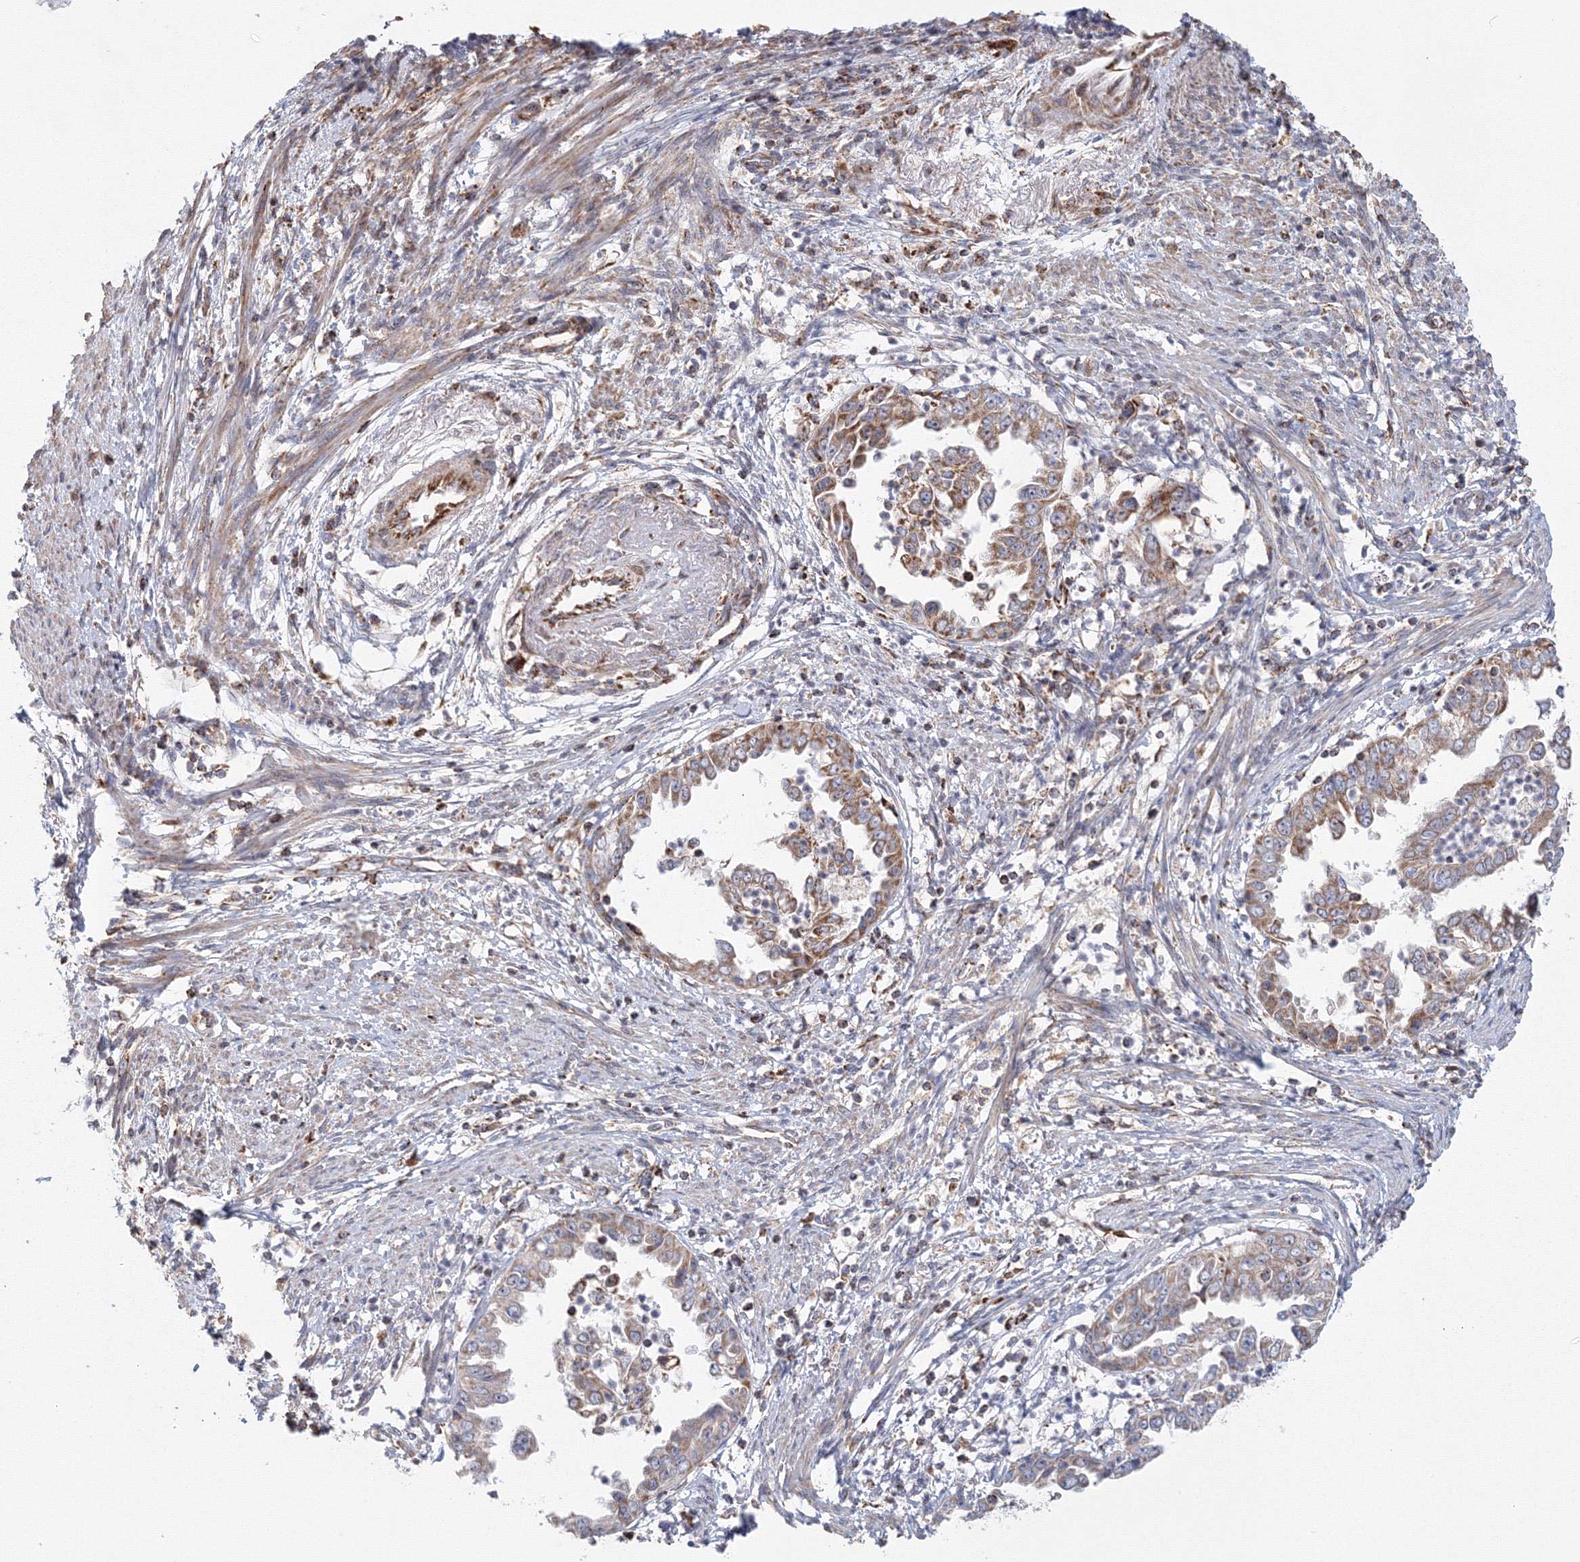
{"staining": {"intensity": "moderate", "quantity": ">75%", "location": "cytoplasmic/membranous"}, "tissue": "endometrial cancer", "cell_type": "Tumor cells", "image_type": "cancer", "snomed": [{"axis": "morphology", "description": "Adenocarcinoma, NOS"}, {"axis": "topography", "description": "Endometrium"}], "caption": "Tumor cells display medium levels of moderate cytoplasmic/membranous positivity in about >75% of cells in endometrial cancer (adenocarcinoma).", "gene": "GRPEL1", "patient": {"sex": "female", "age": 85}}